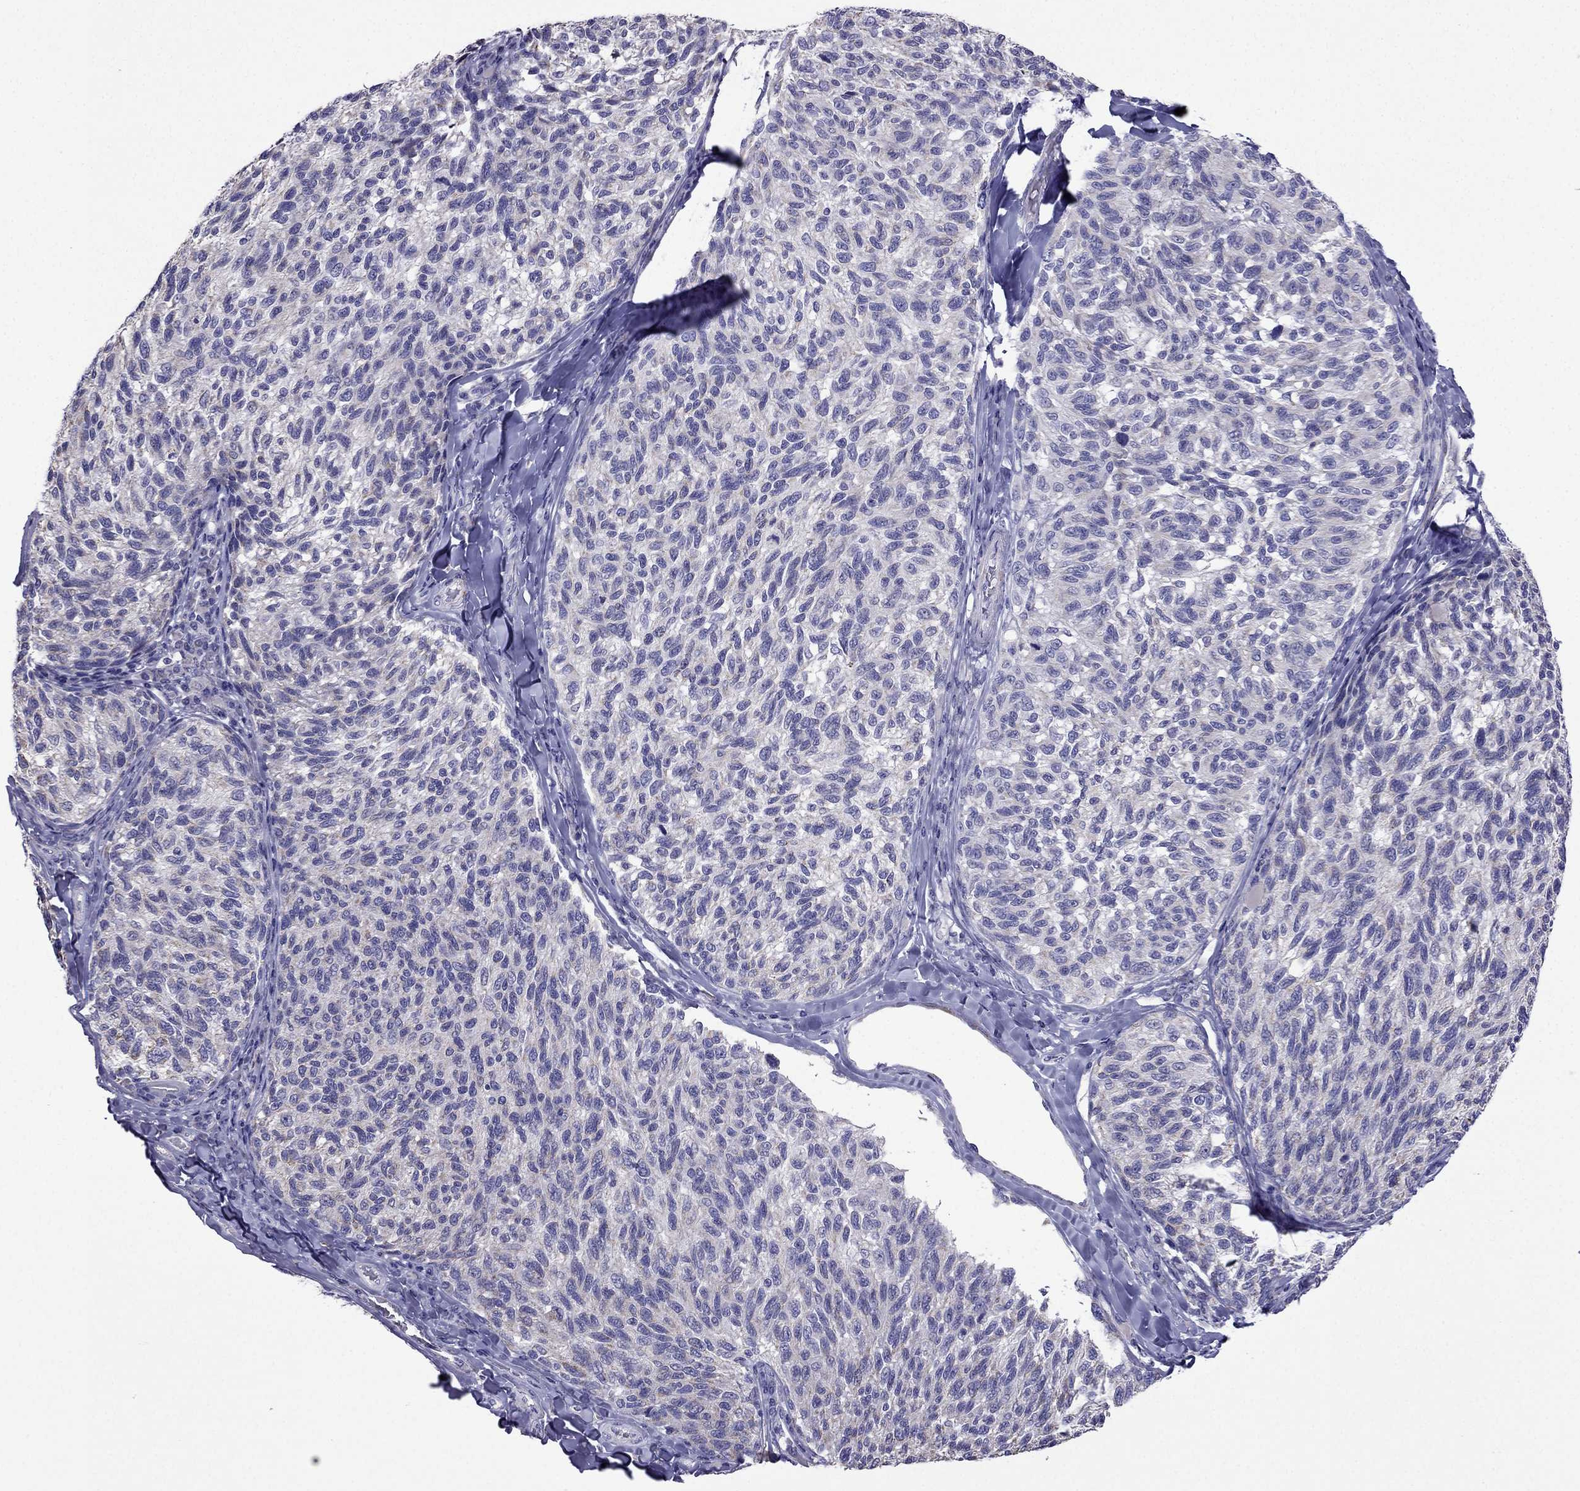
{"staining": {"intensity": "negative", "quantity": "none", "location": "none"}, "tissue": "melanoma", "cell_type": "Tumor cells", "image_type": "cancer", "snomed": [{"axis": "morphology", "description": "Malignant melanoma, NOS"}, {"axis": "topography", "description": "Skin"}], "caption": "Tumor cells show no significant expression in malignant melanoma.", "gene": "DSC1", "patient": {"sex": "female", "age": 73}}